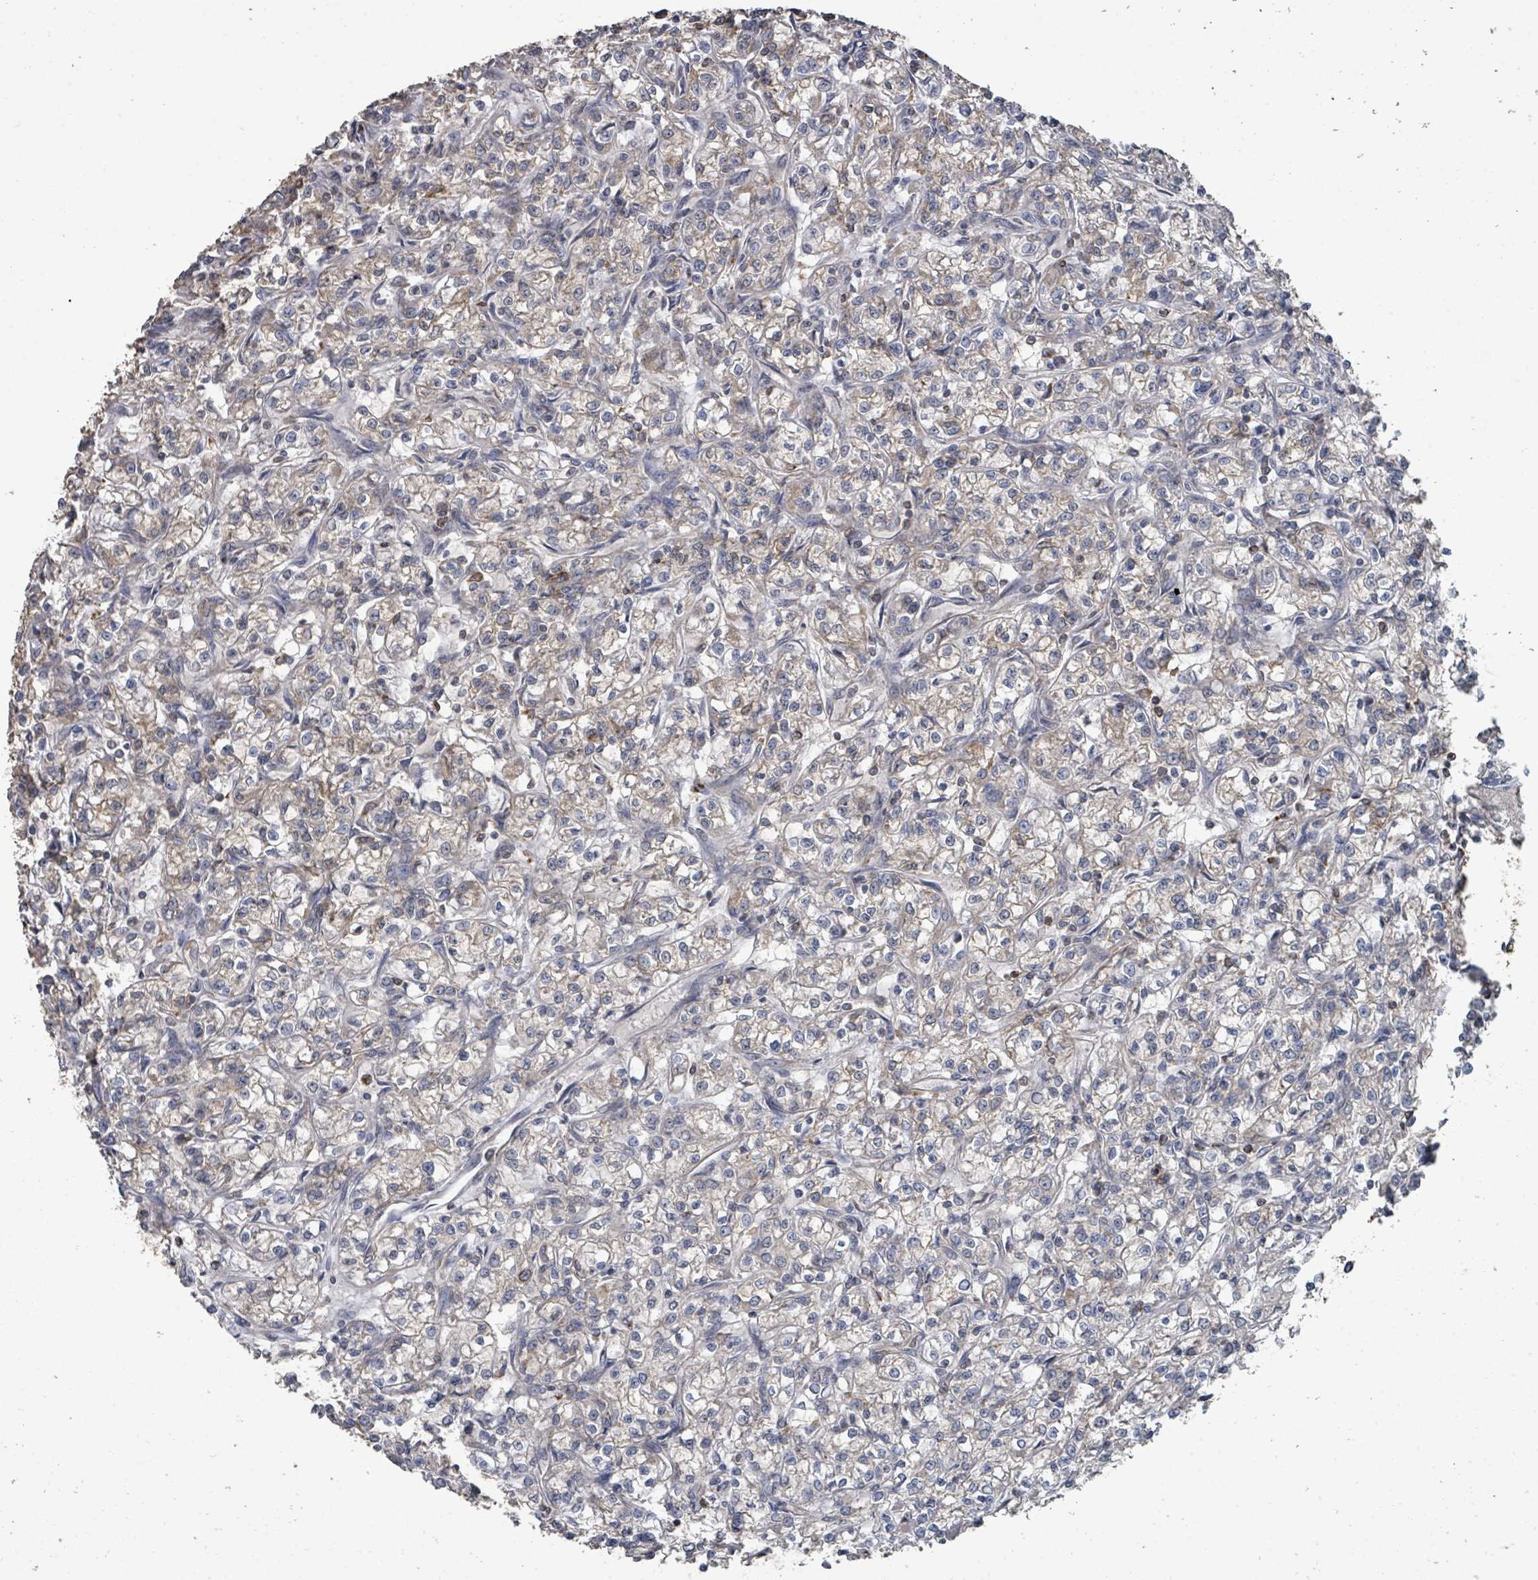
{"staining": {"intensity": "weak", "quantity": "<25%", "location": "cytoplasmic/membranous"}, "tissue": "renal cancer", "cell_type": "Tumor cells", "image_type": "cancer", "snomed": [{"axis": "morphology", "description": "Adenocarcinoma, NOS"}, {"axis": "topography", "description": "Kidney"}], "caption": "High magnification brightfield microscopy of renal cancer stained with DAB (3,3'-diaminobenzidine) (brown) and counterstained with hematoxylin (blue): tumor cells show no significant expression.", "gene": "SLC9A7", "patient": {"sex": "female", "age": 59}}